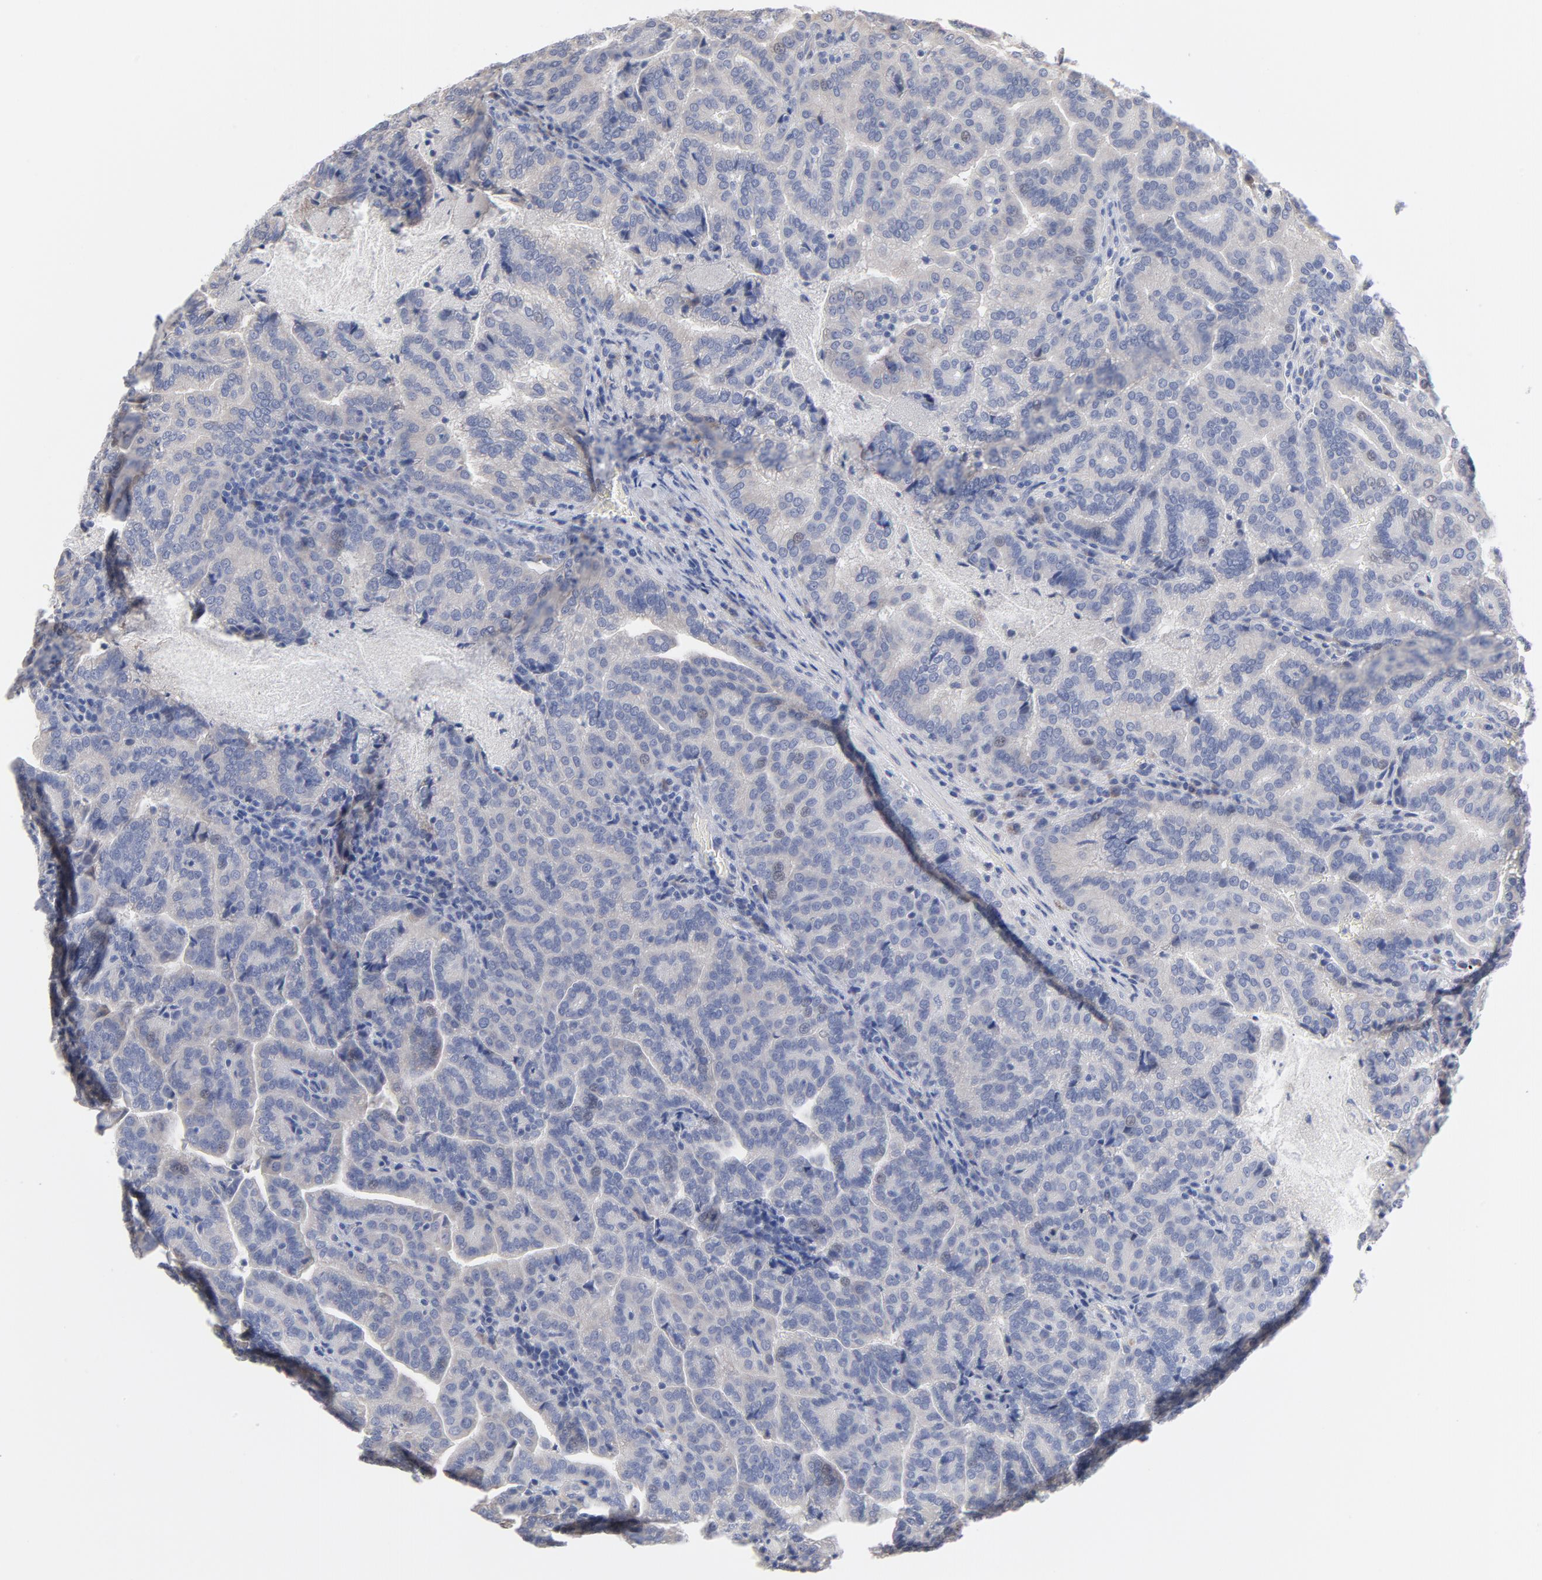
{"staining": {"intensity": "weak", "quantity": "25%-75%", "location": "cytoplasmic/membranous,nuclear"}, "tissue": "renal cancer", "cell_type": "Tumor cells", "image_type": "cancer", "snomed": [{"axis": "morphology", "description": "Adenocarcinoma, NOS"}, {"axis": "topography", "description": "Kidney"}], "caption": "DAB immunohistochemical staining of renal adenocarcinoma reveals weak cytoplasmic/membranous and nuclear protein staining in approximately 25%-75% of tumor cells. The protein is stained brown, and the nuclei are stained in blue (DAB (3,3'-diaminobenzidine) IHC with brightfield microscopy, high magnification).", "gene": "CPE", "patient": {"sex": "male", "age": 61}}